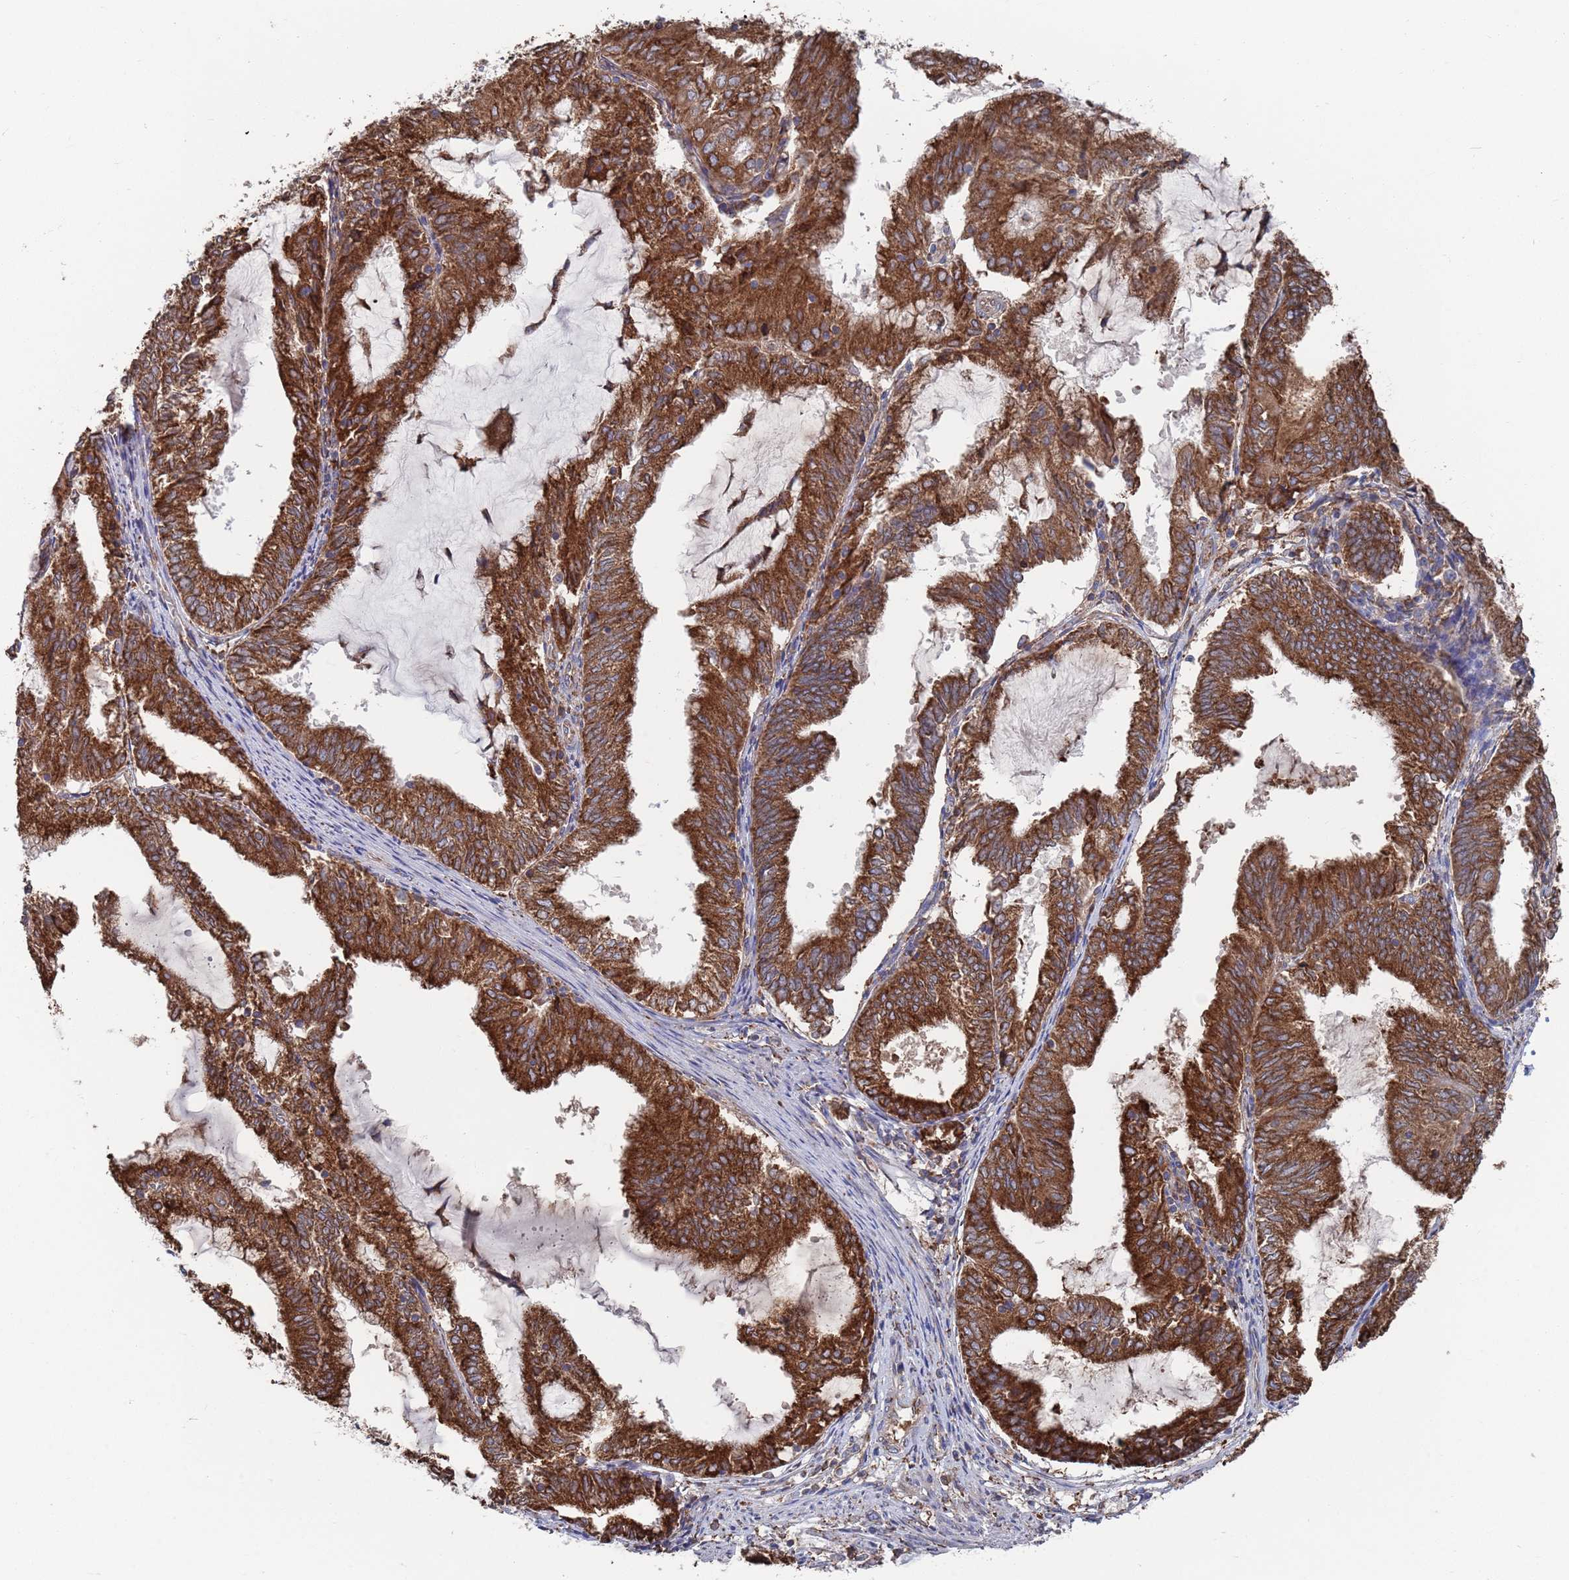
{"staining": {"intensity": "strong", "quantity": ">75%", "location": "cytoplasmic/membranous"}, "tissue": "endometrial cancer", "cell_type": "Tumor cells", "image_type": "cancer", "snomed": [{"axis": "morphology", "description": "Adenocarcinoma, NOS"}, {"axis": "topography", "description": "Endometrium"}], "caption": "Strong cytoplasmic/membranous expression is seen in about >75% of tumor cells in endometrial cancer (adenocarcinoma).", "gene": "GID8", "patient": {"sex": "female", "age": 81}}